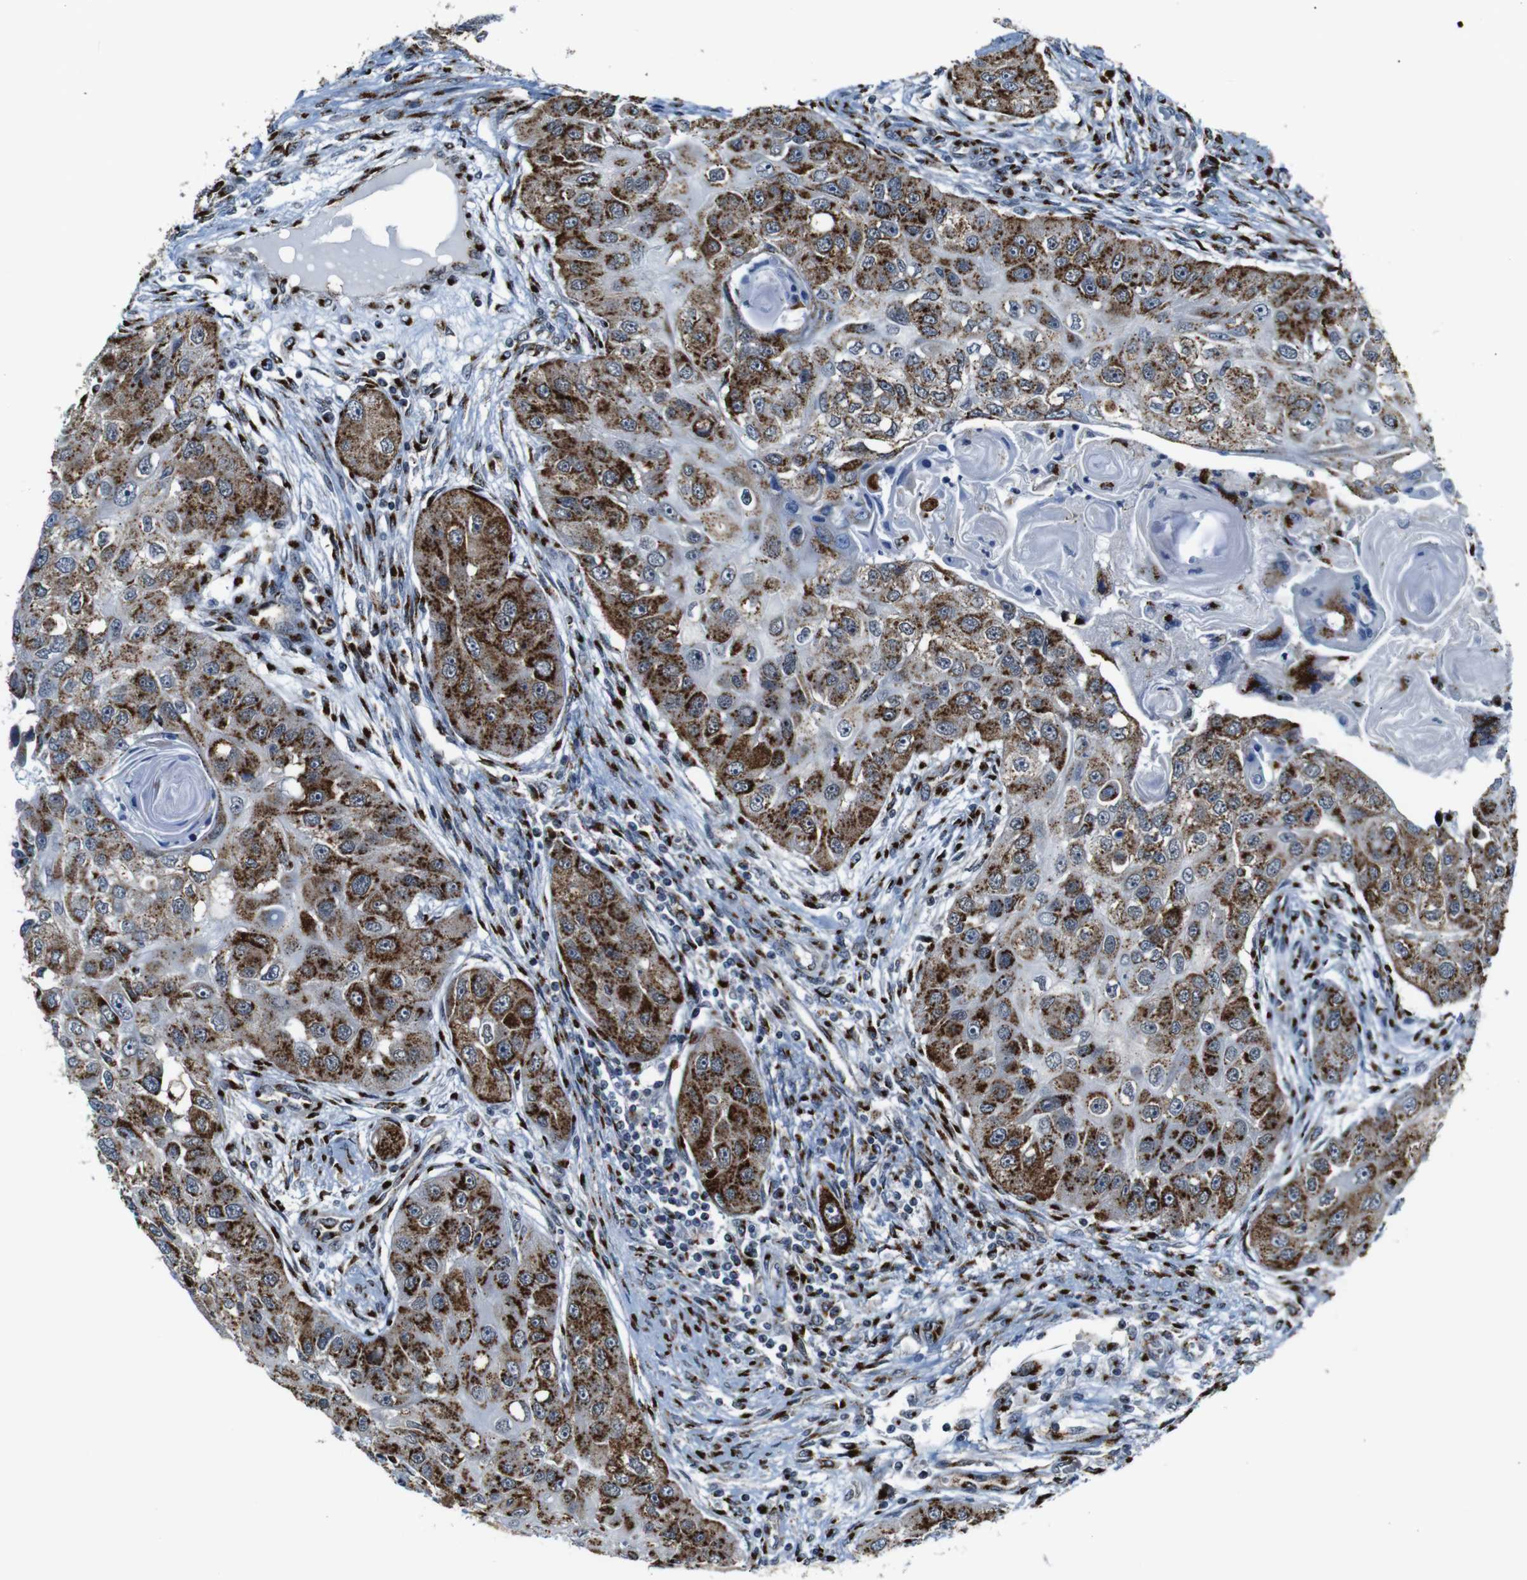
{"staining": {"intensity": "strong", "quantity": ">75%", "location": "cytoplasmic/membranous"}, "tissue": "head and neck cancer", "cell_type": "Tumor cells", "image_type": "cancer", "snomed": [{"axis": "morphology", "description": "Normal tissue, NOS"}, {"axis": "morphology", "description": "Squamous cell carcinoma, NOS"}, {"axis": "topography", "description": "Skeletal muscle"}, {"axis": "topography", "description": "Head-Neck"}], "caption": "Immunohistochemistry image of human head and neck cancer stained for a protein (brown), which demonstrates high levels of strong cytoplasmic/membranous staining in about >75% of tumor cells.", "gene": "TGOLN2", "patient": {"sex": "male", "age": 51}}